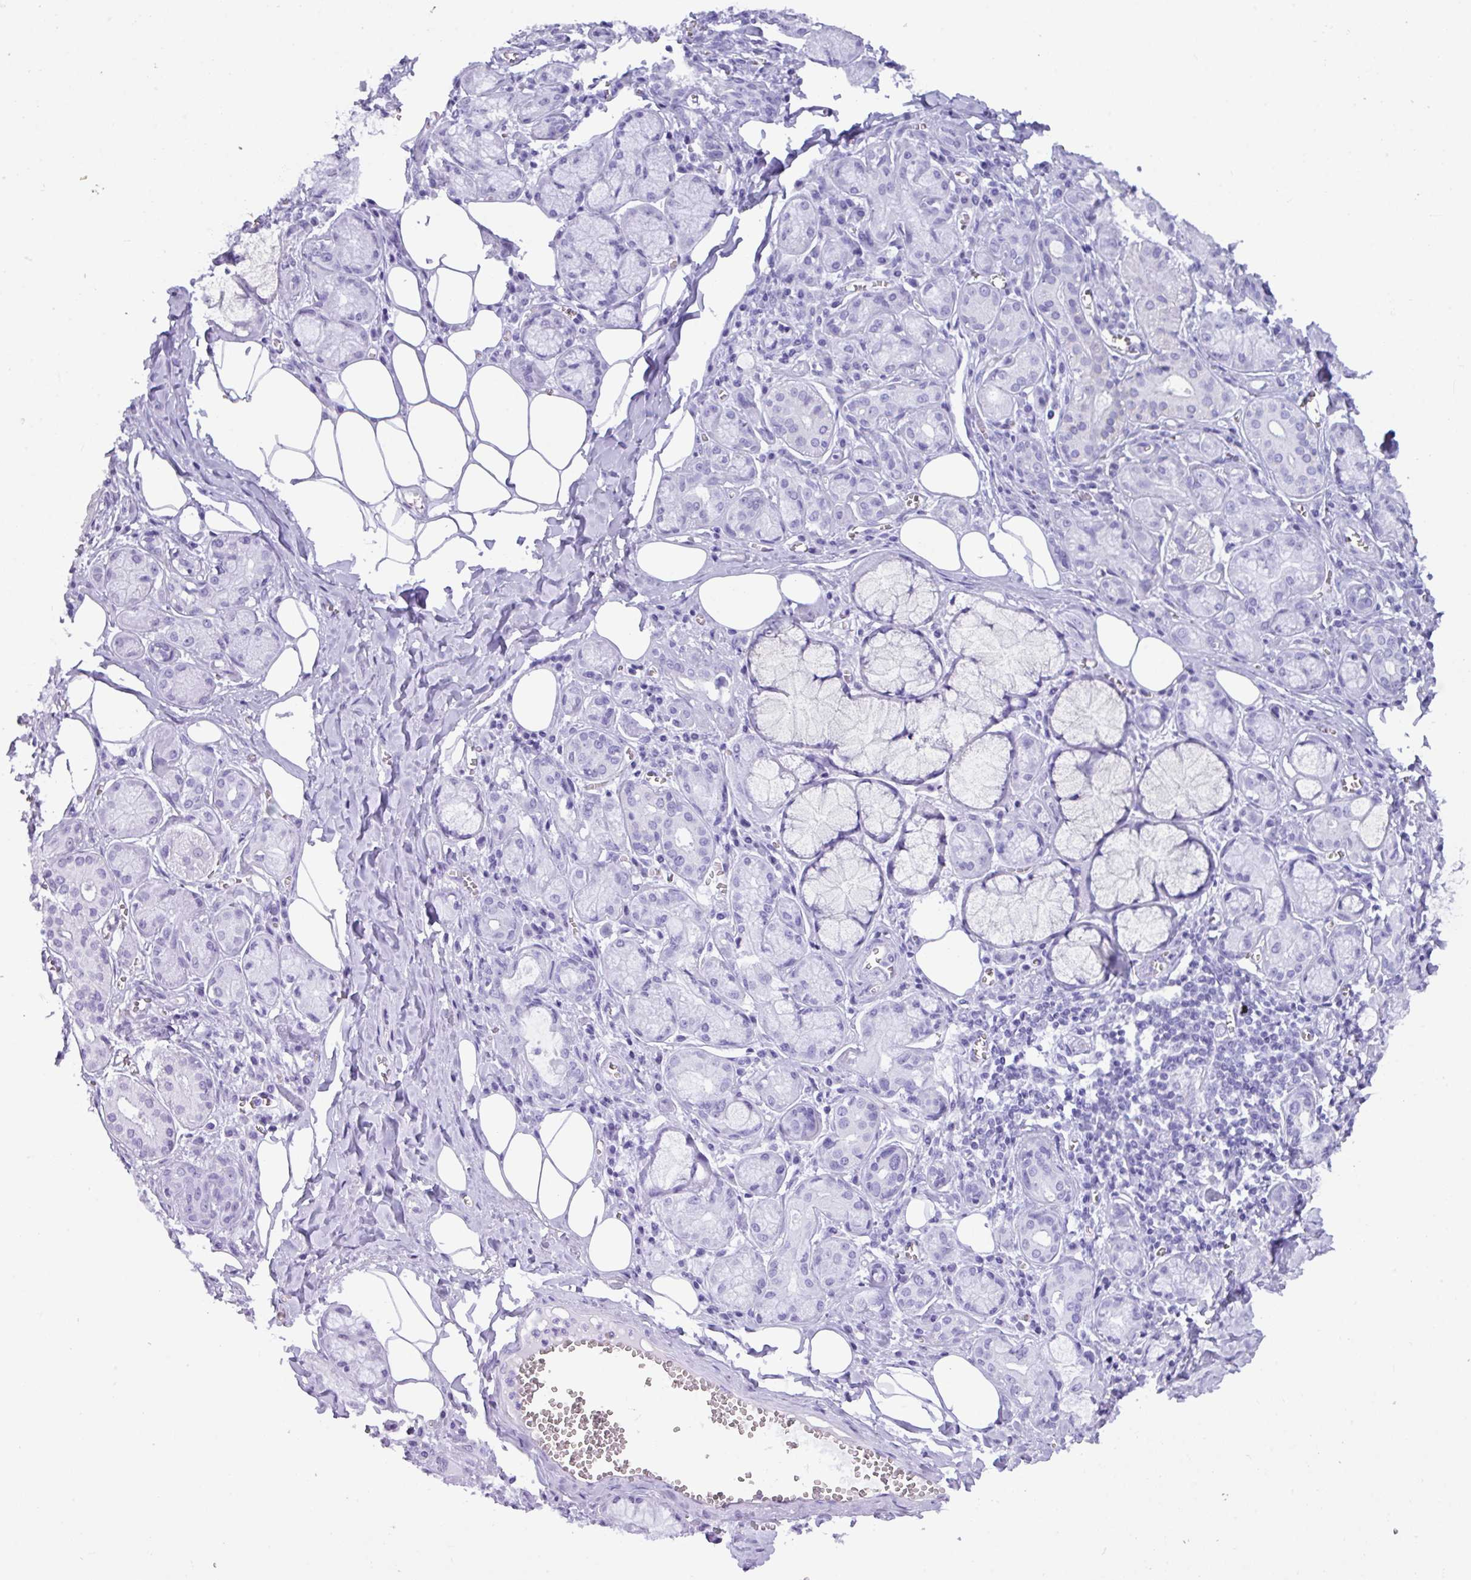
{"staining": {"intensity": "negative", "quantity": "none", "location": "none"}, "tissue": "salivary gland", "cell_type": "Glandular cells", "image_type": "normal", "snomed": [{"axis": "morphology", "description": "Normal tissue, NOS"}, {"axis": "topography", "description": "Salivary gland"}], "caption": "Image shows no significant protein positivity in glandular cells of normal salivary gland.", "gene": "ZNF524", "patient": {"sex": "male", "age": 74}}